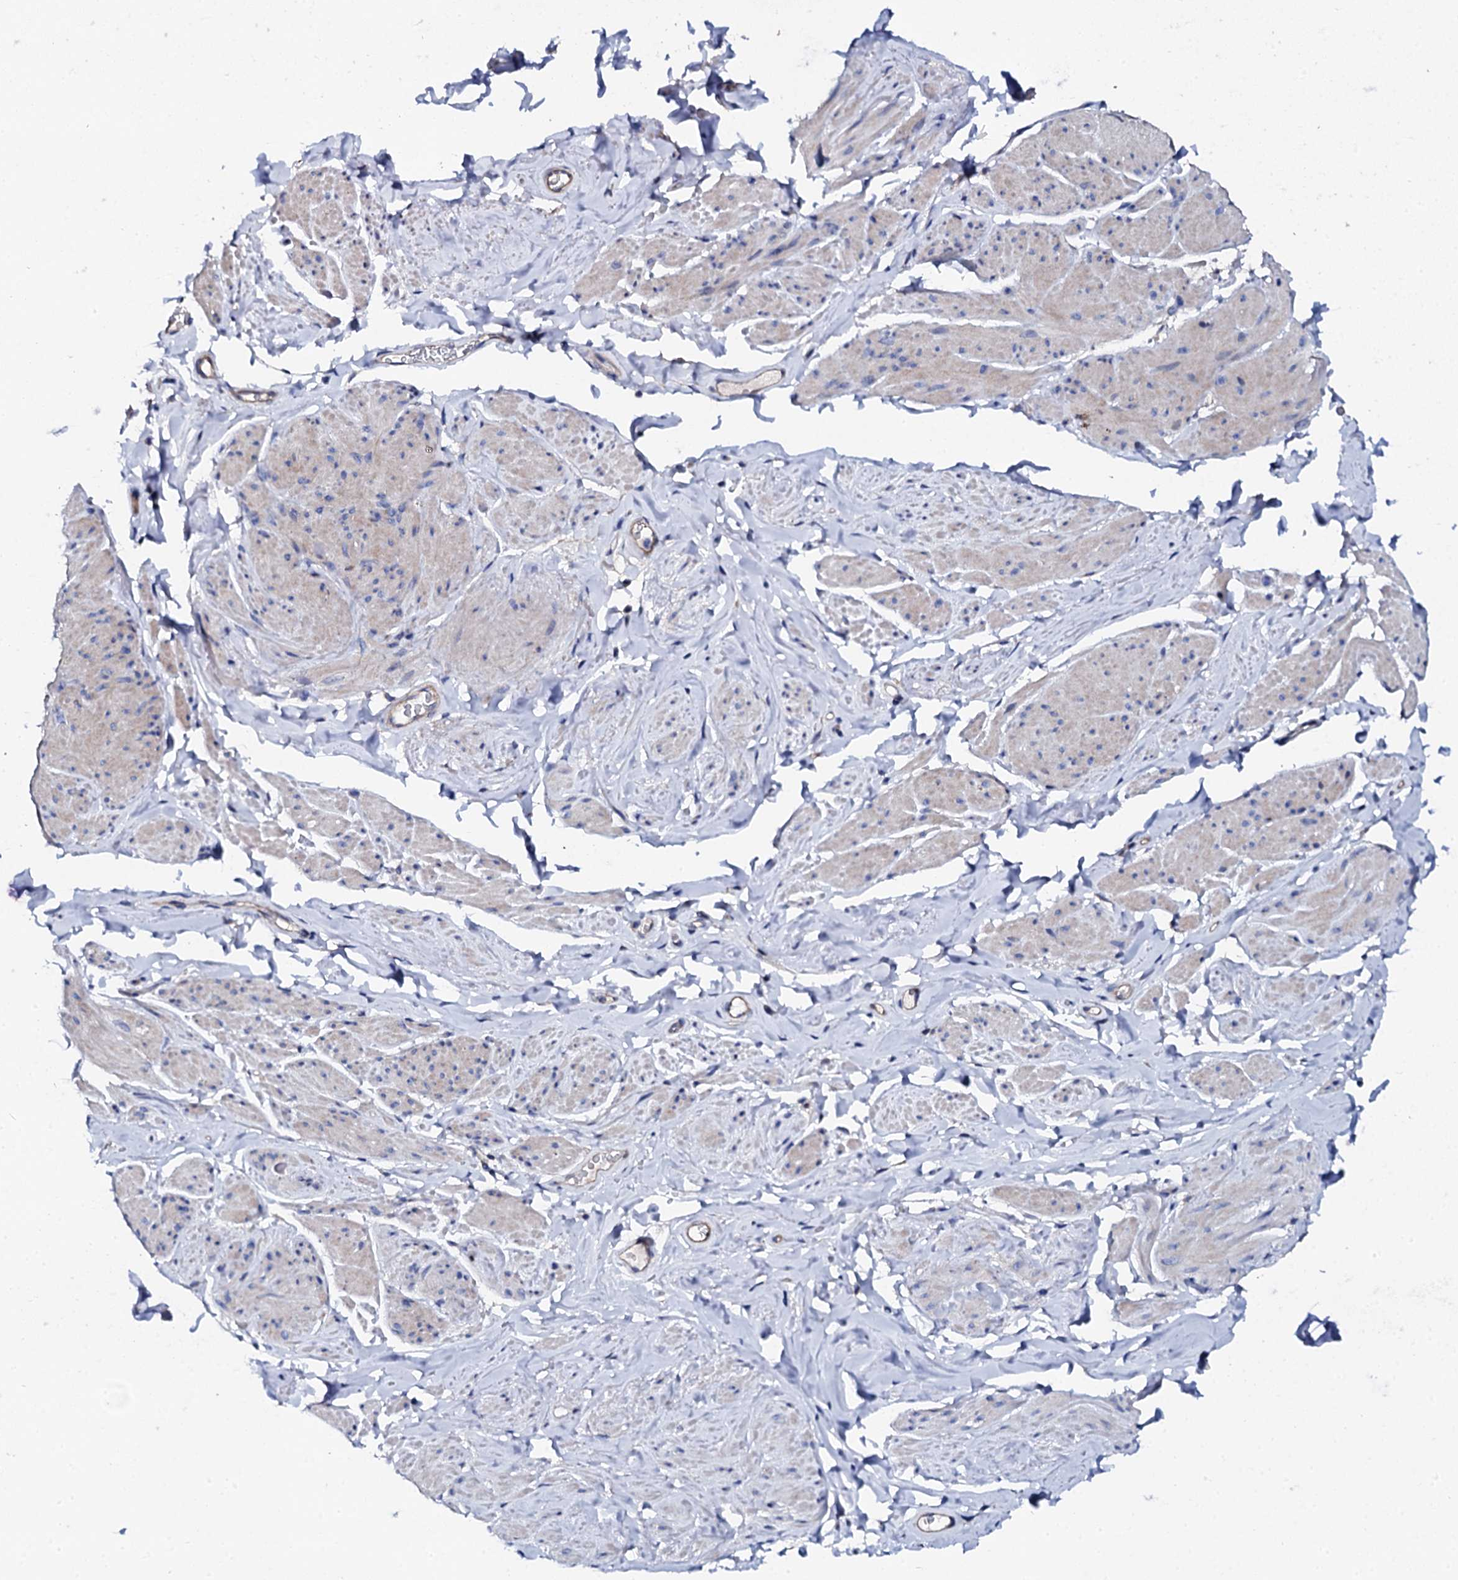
{"staining": {"intensity": "negative", "quantity": "none", "location": "none"}, "tissue": "smooth muscle", "cell_type": "Smooth muscle cells", "image_type": "normal", "snomed": [{"axis": "morphology", "description": "Normal tissue, NOS"}, {"axis": "topography", "description": "Smooth muscle"}, {"axis": "topography", "description": "Peripheral nerve tissue"}], "caption": "This is an immunohistochemistry micrograph of unremarkable human smooth muscle. There is no positivity in smooth muscle cells.", "gene": "KLHL32", "patient": {"sex": "male", "age": 69}}